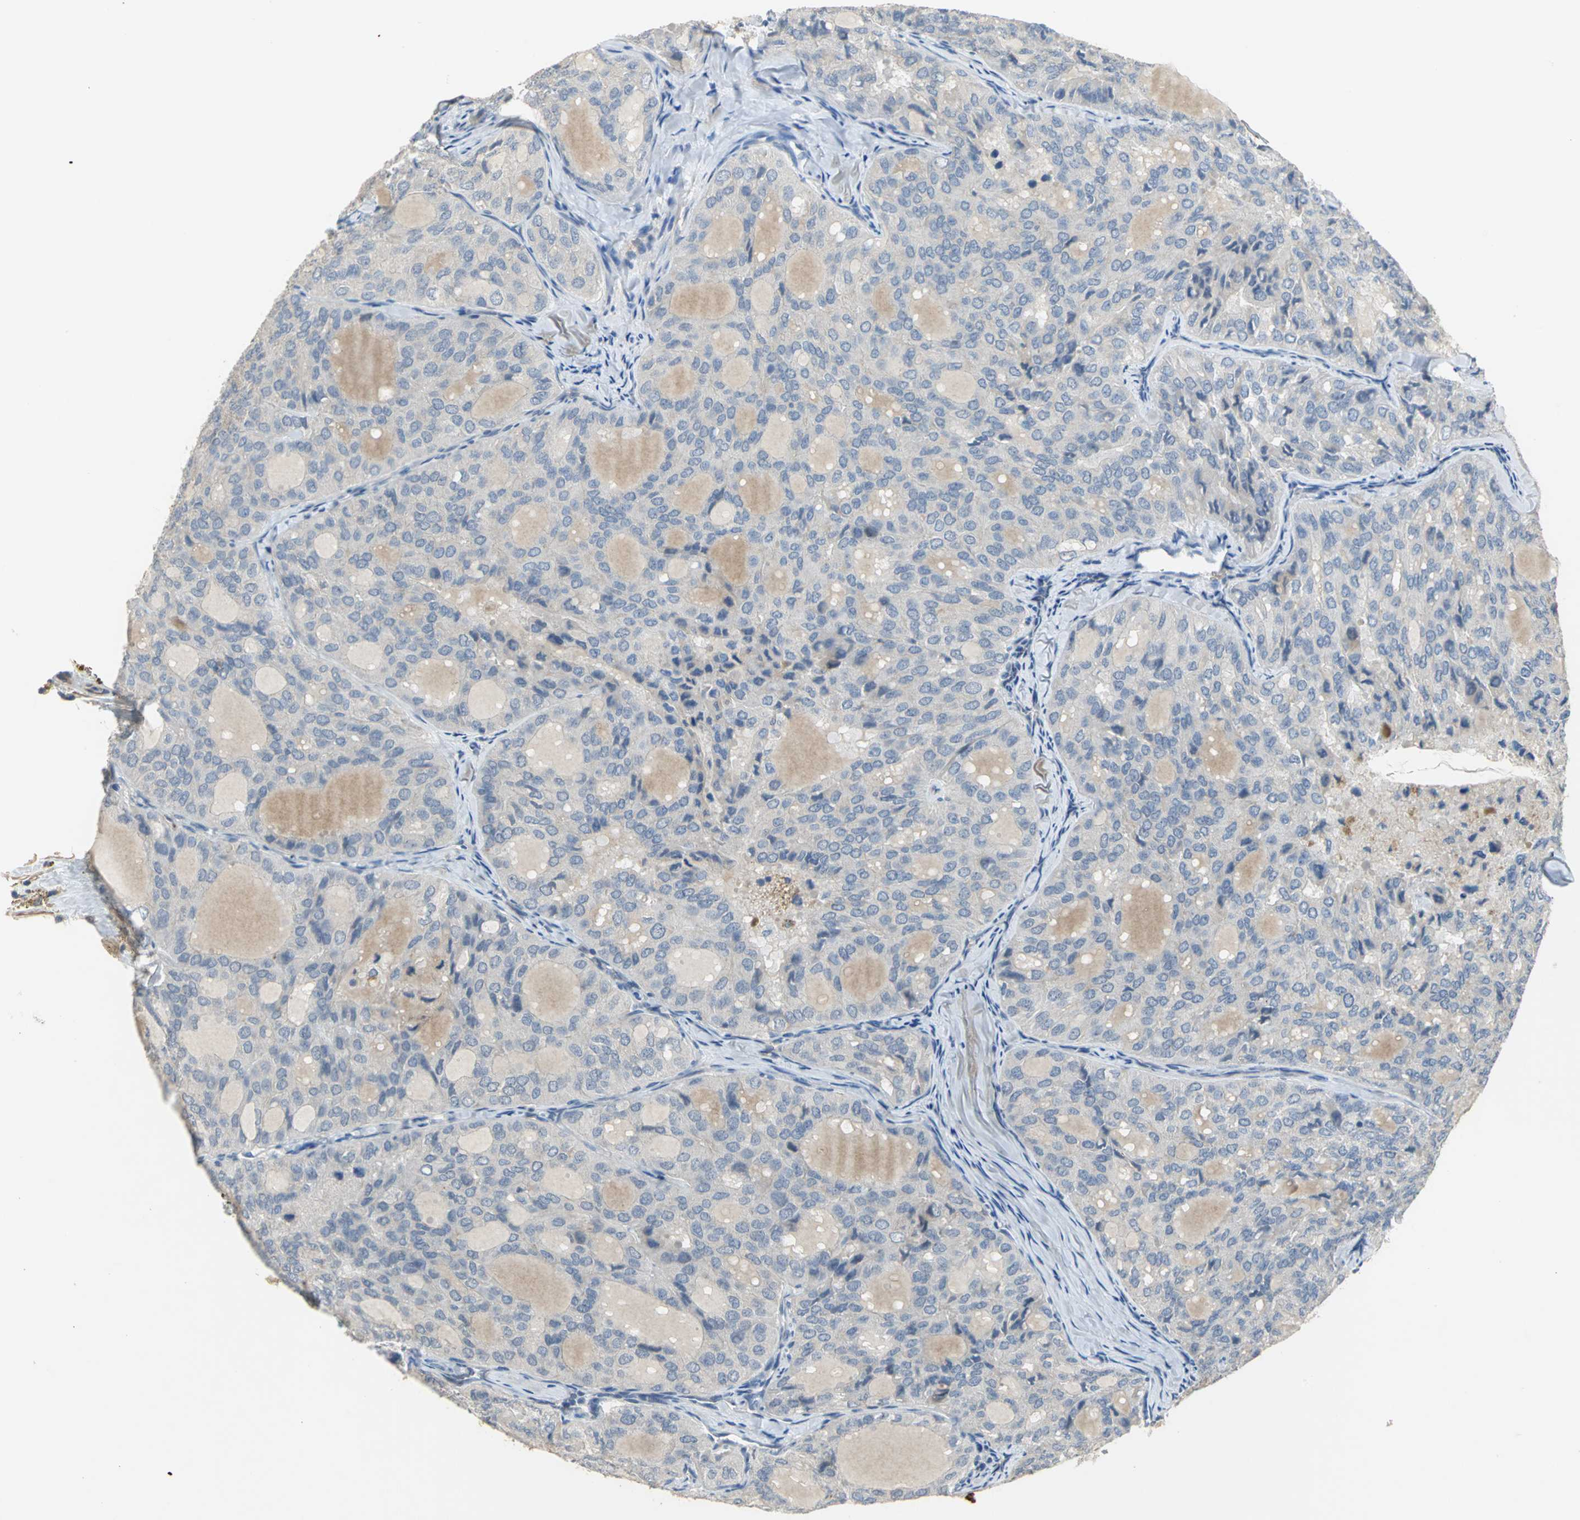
{"staining": {"intensity": "weak", "quantity": "<25%", "location": "cytoplasmic/membranous"}, "tissue": "thyroid cancer", "cell_type": "Tumor cells", "image_type": "cancer", "snomed": [{"axis": "morphology", "description": "Follicular adenoma carcinoma, NOS"}, {"axis": "topography", "description": "Thyroid gland"}], "caption": "Tumor cells show no significant protein staining in thyroid follicular adenoma carcinoma.", "gene": "IL17RB", "patient": {"sex": "male", "age": 75}}